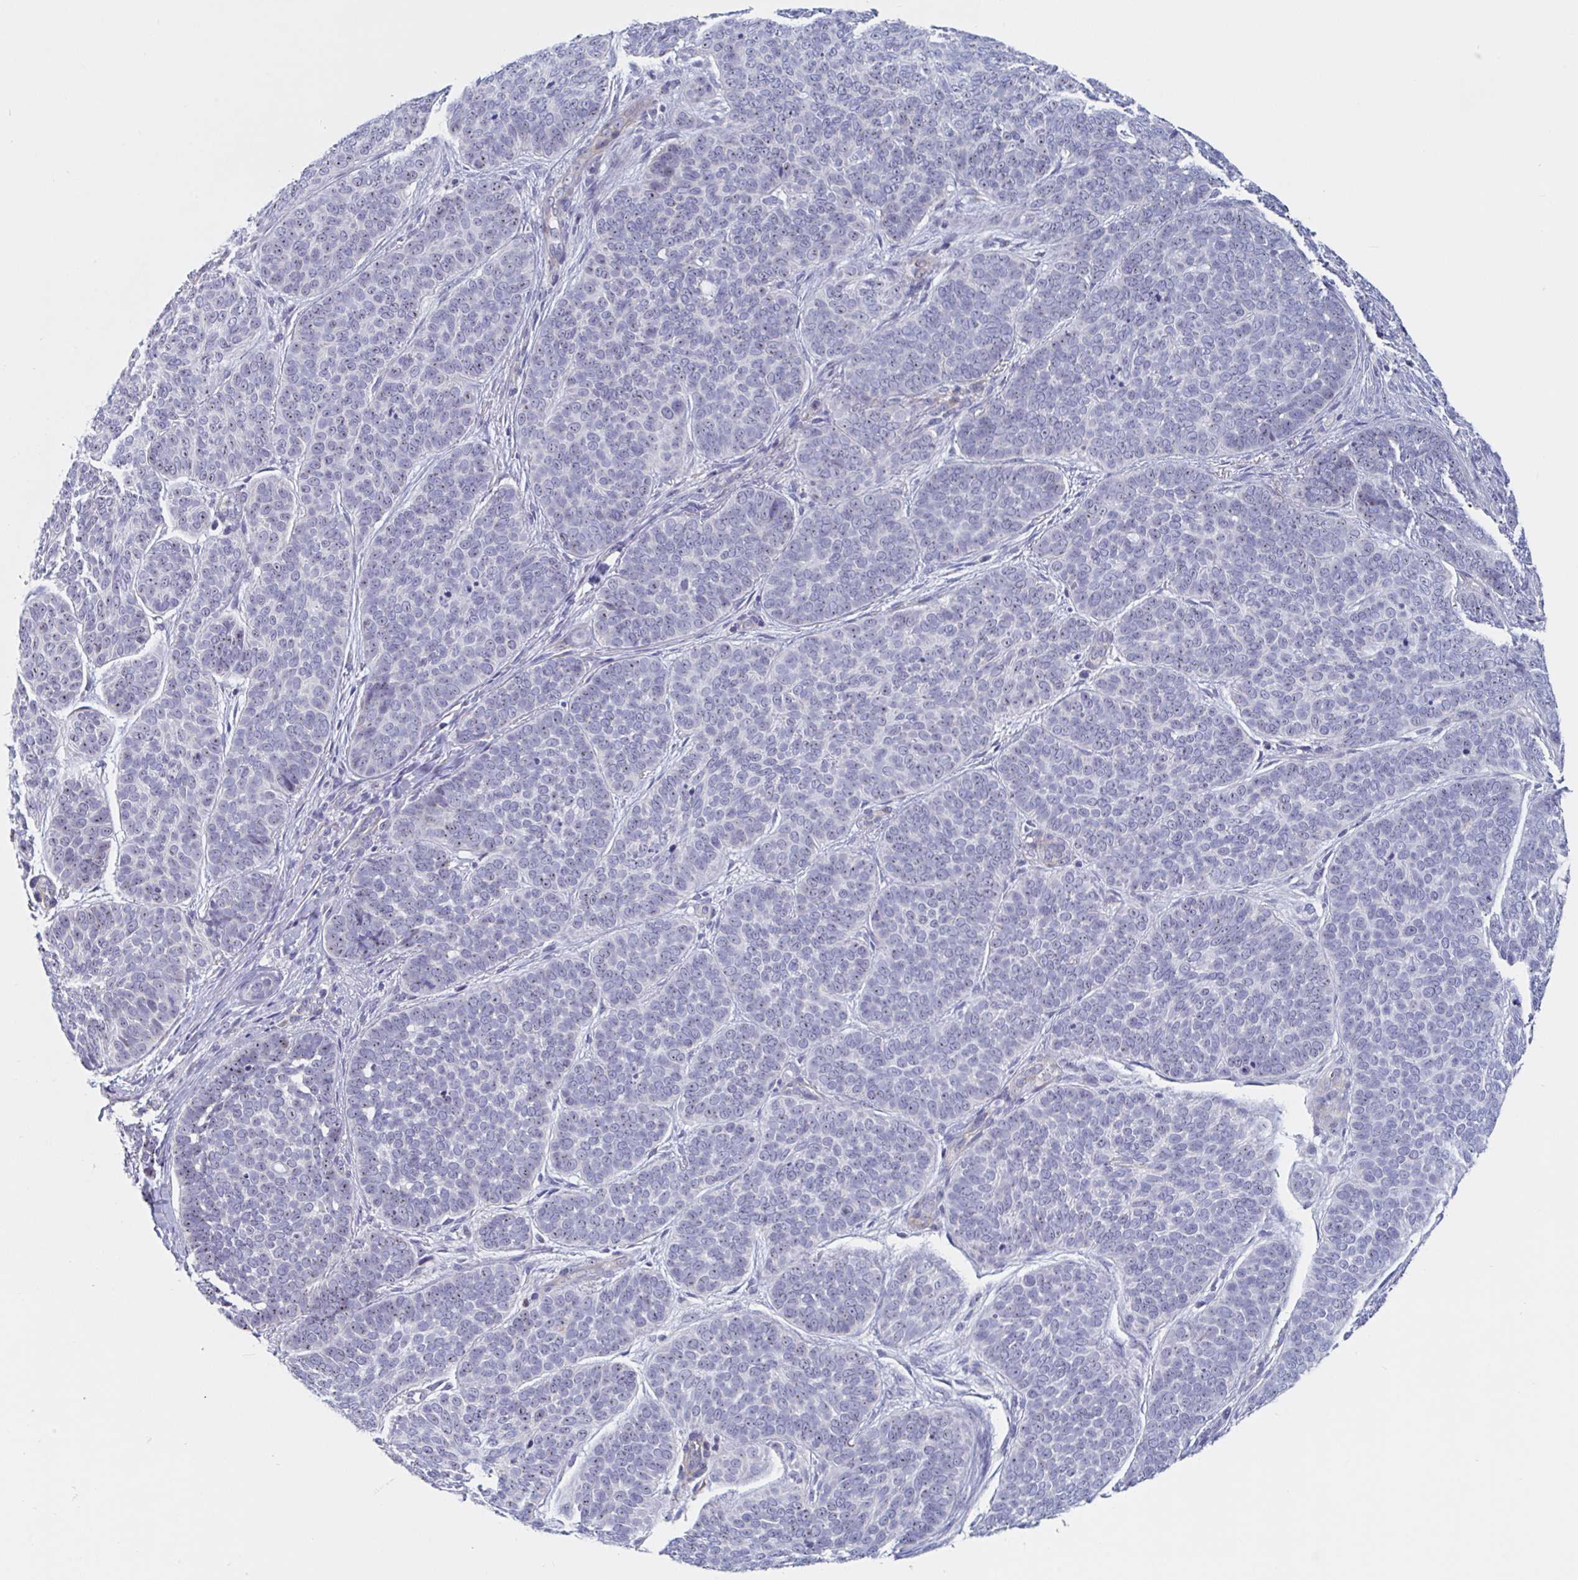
{"staining": {"intensity": "negative", "quantity": "none", "location": "none"}, "tissue": "skin cancer", "cell_type": "Tumor cells", "image_type": "cancer", "snomed": [{"axis": "morphology", "description": "Basal cell carcinoma"}, {"axis": "topography", "description": "Skin"}, {"axis": "topography", "description": "Skin of nose"}], "caption": "A high-resolution image shows immunohistochemistry staining of basal cell carcinoma (skin), which reveals no significant positivity in tumor cells. Brightfield microscopy of IHC stained with DAB (brown) and hematoxylin (blue), captured at high magnification.", "gene": "MRPL53", "patient": {"sex": "female", "age": 81}}